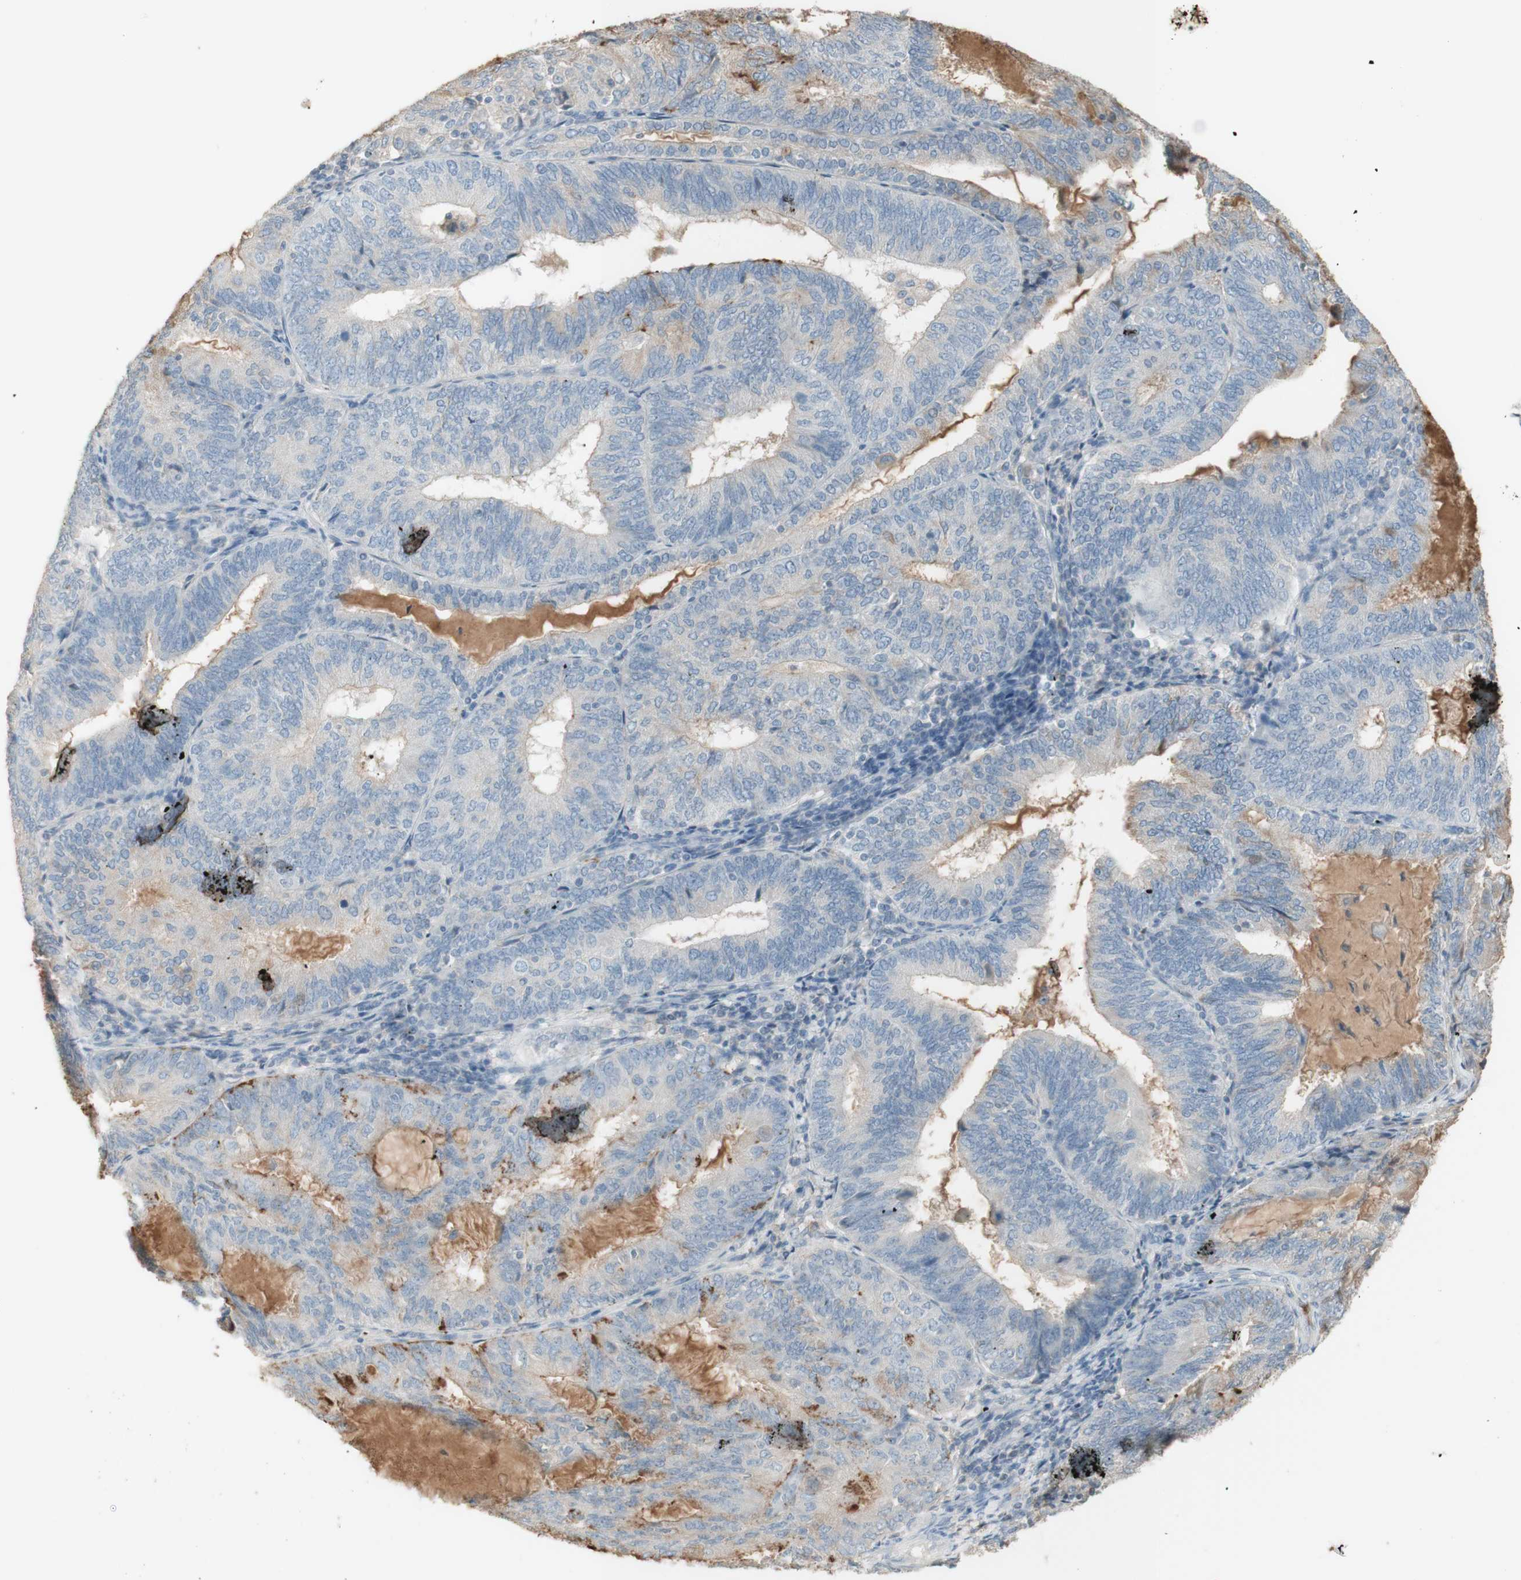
{"staining": {"intensity": "negative", "quantity": "none", "location": "none"}, "tissue": "endometrial cancer", "cell_type": "Tumor cells", "image_type": "cancer", "snomed": [{"axis": "morphology", "description": "Adenocarcinoma, NOS"}, {"axis": "topography", "description": "Endometrium"}], "caption": "A micrograph of endometrial cancer stained for a protein displays no brown staining in tumor cells.", "gene": "IFNG", "patient": {"sex": "female", "age": 81}}